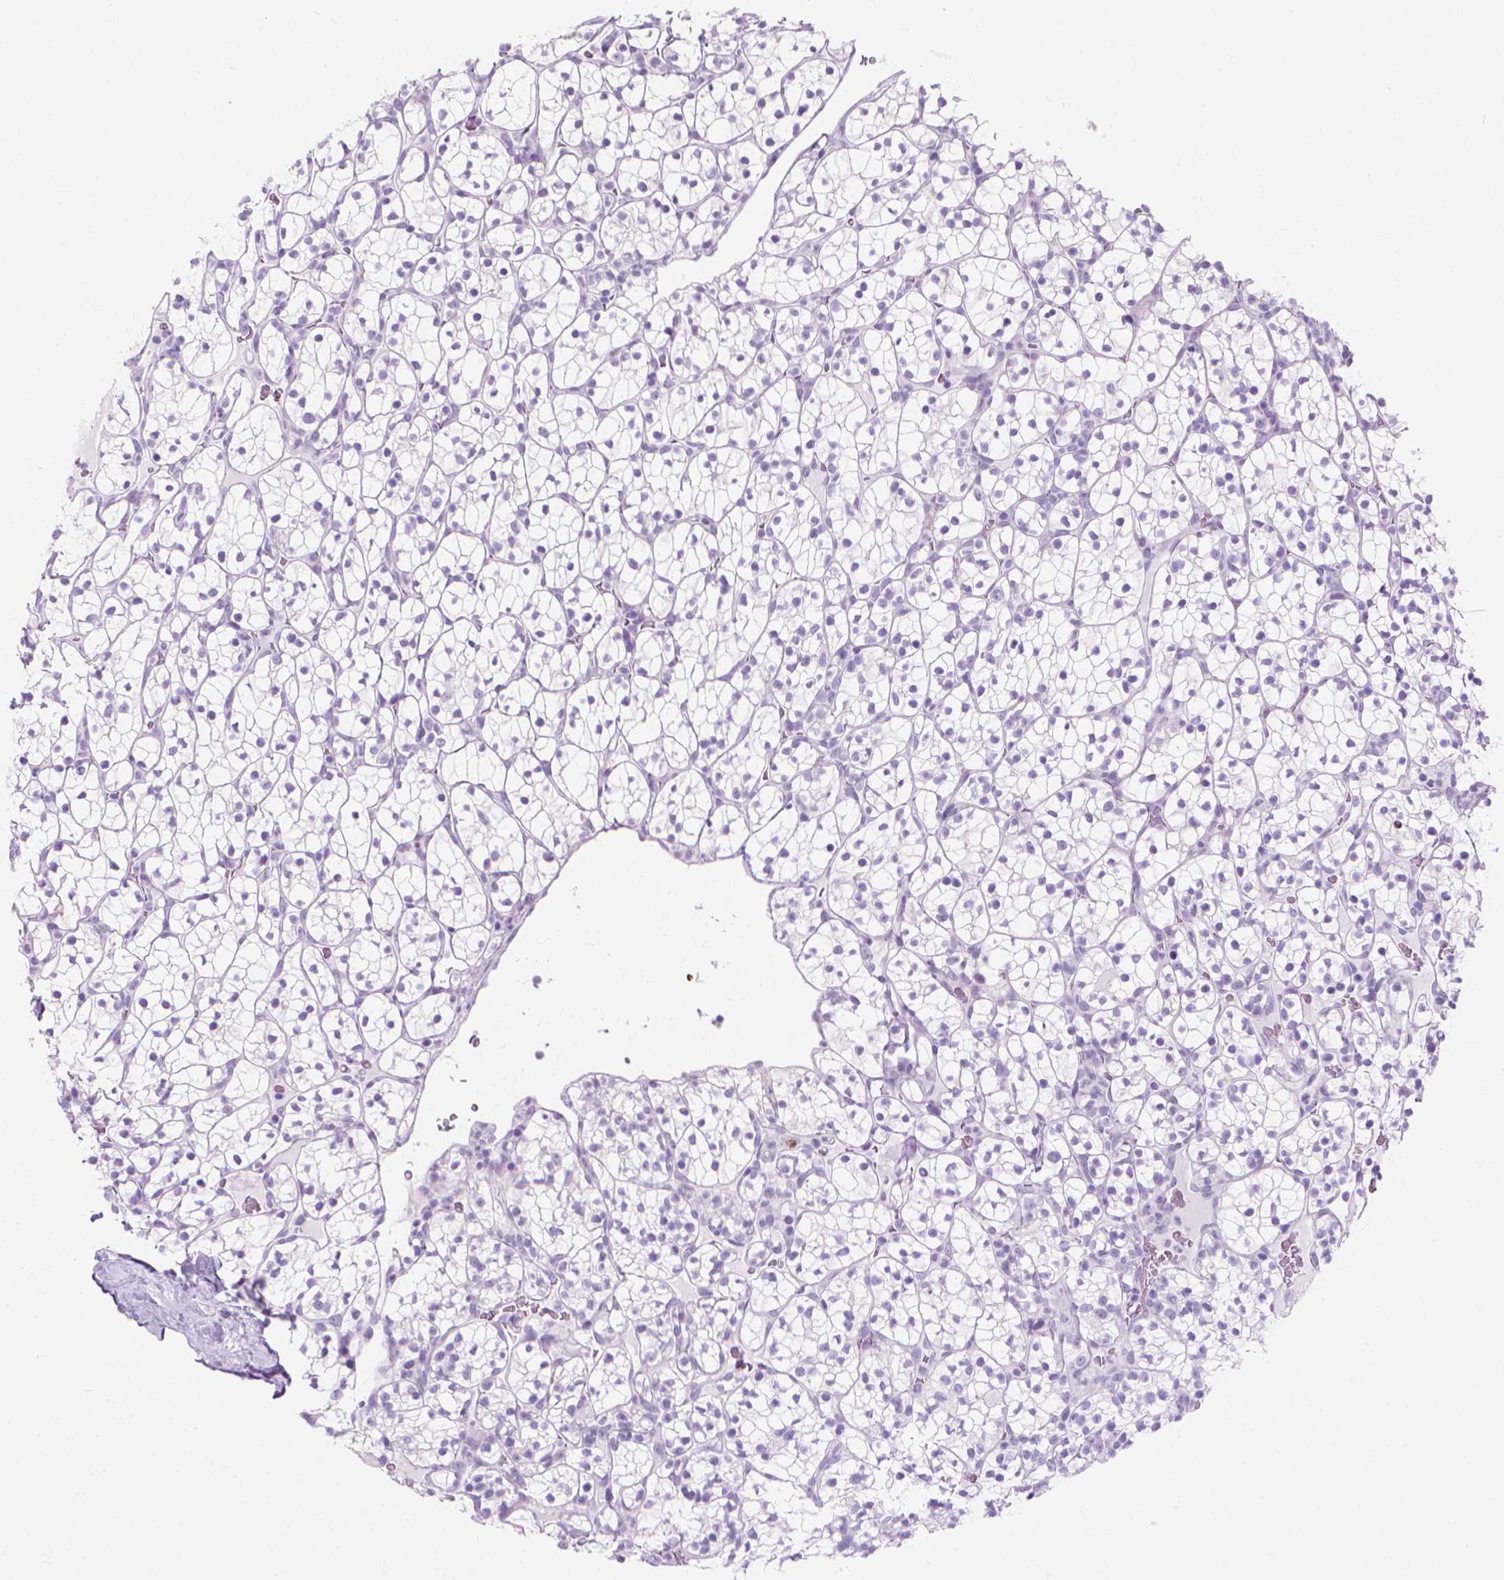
{"staining": {"intensity": "negative", "quantity": "none", "location": "none"}, "tissue": "renal cancer", "cell_type": "Tumor cells", "image_type": "cancer", "snomed": [{"axis": "morphology", "description": "Adenocarcinoma, NOS"}, {"axis": "topography", "description": "Kidney"}], "caption": "Immunohistochemical staining of human renal adenocarcinoma reveals no significant expression in tumor cells.", "gene": "CFAP52", "patient": {"sex": "female", "age": 89}}